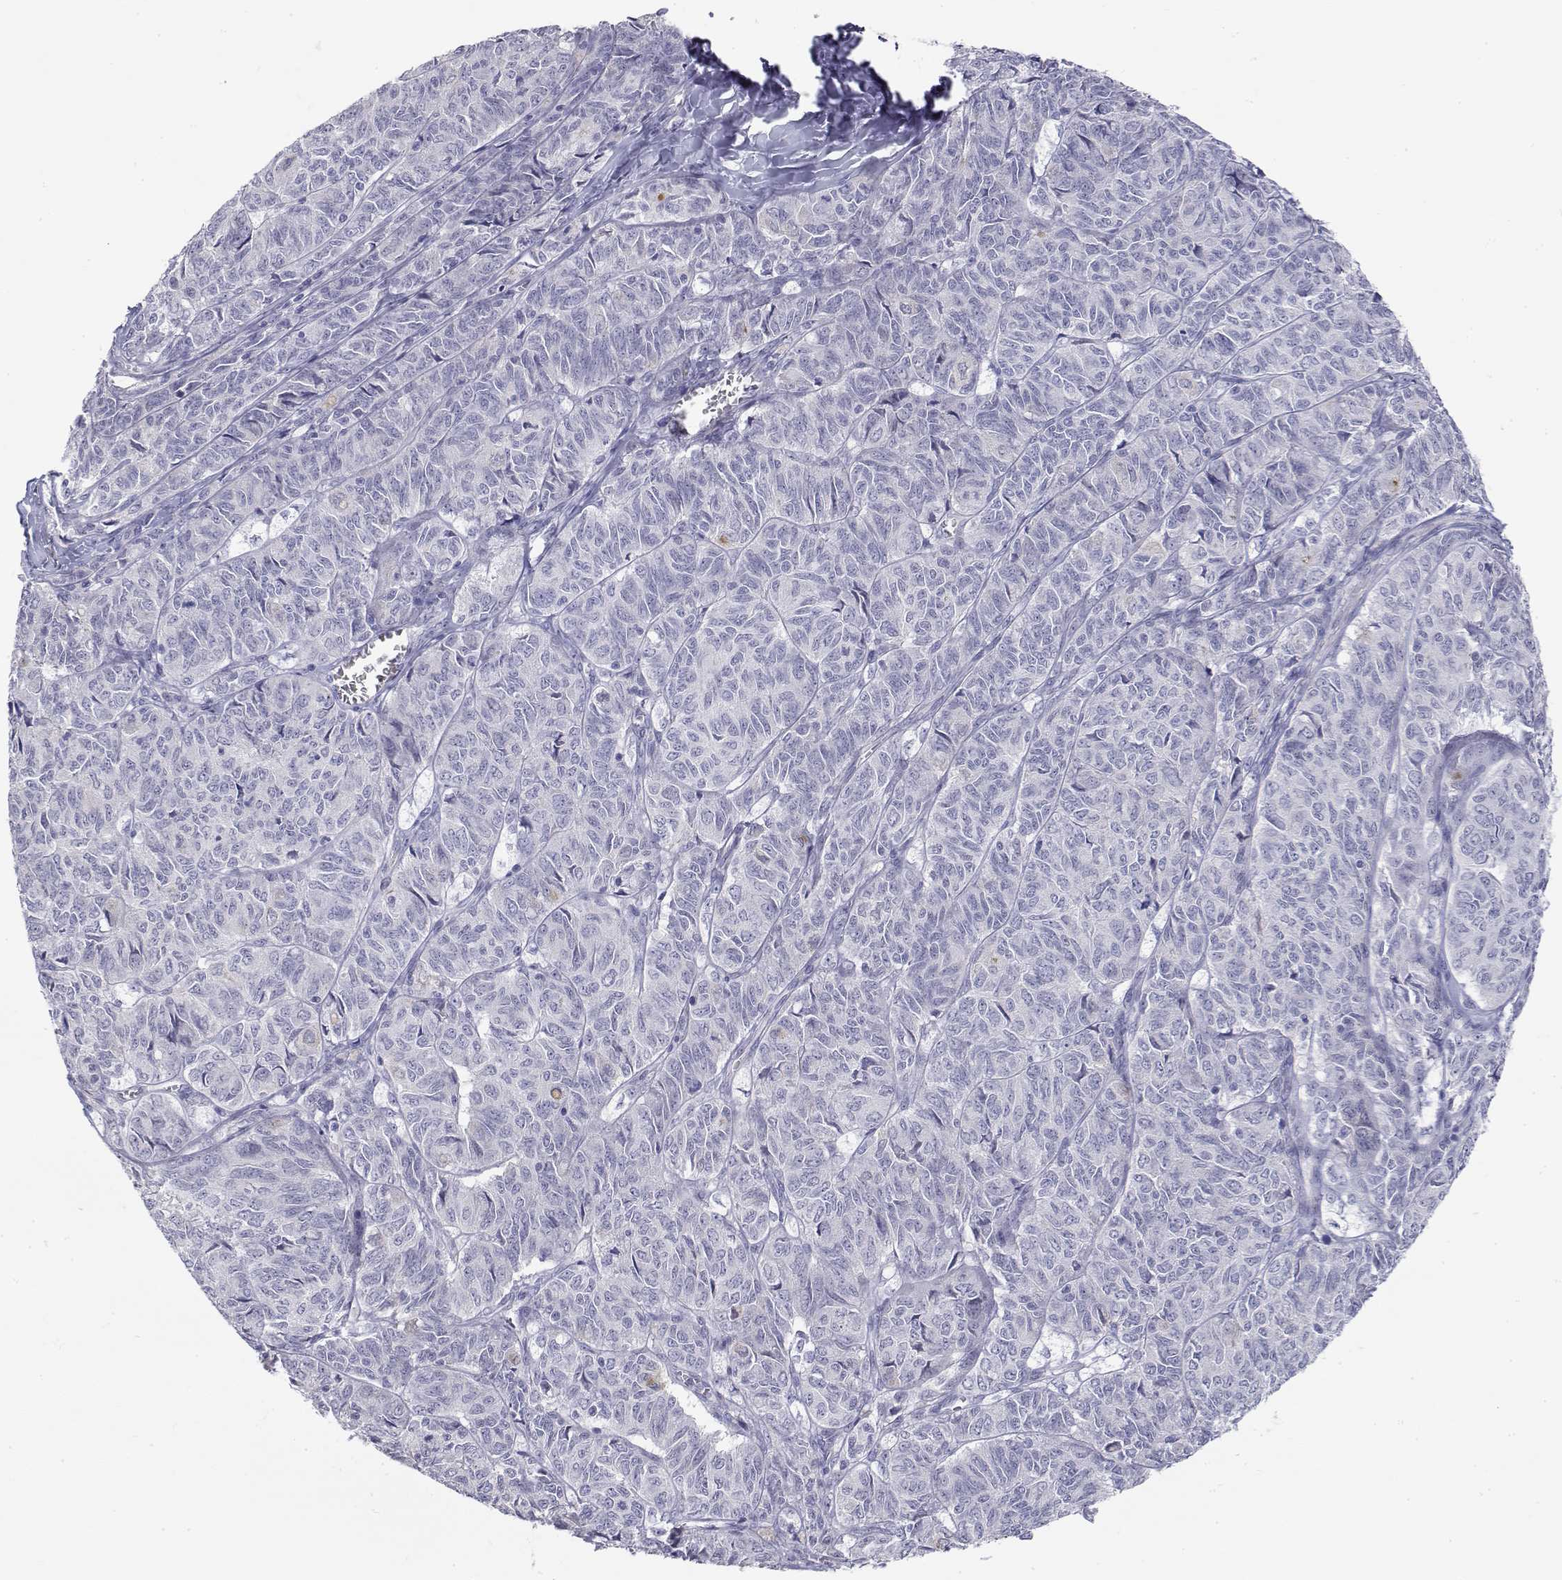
{"staining": {"intensity": "negative", "quantity": "none", "location": "none"}, "tissue": "ovarian cancer", "cell_type": "Tumor cells", "image_type": "cancer", "snomed": [{"axis": "morphology", "description": "Carcinoma, endometroid"}, {"axis": "topography", "description": "Ovary"}], "caption": "IHC micrograph of neoplastic tissue: ovarian cancer stained with DAB exhibits no significant protein positivity in tumor cells. (DAB immunohistochemistry with hematoxylin counter stain).", "gene": "MISP", "patient": {"sex": "female", "age": 80}}